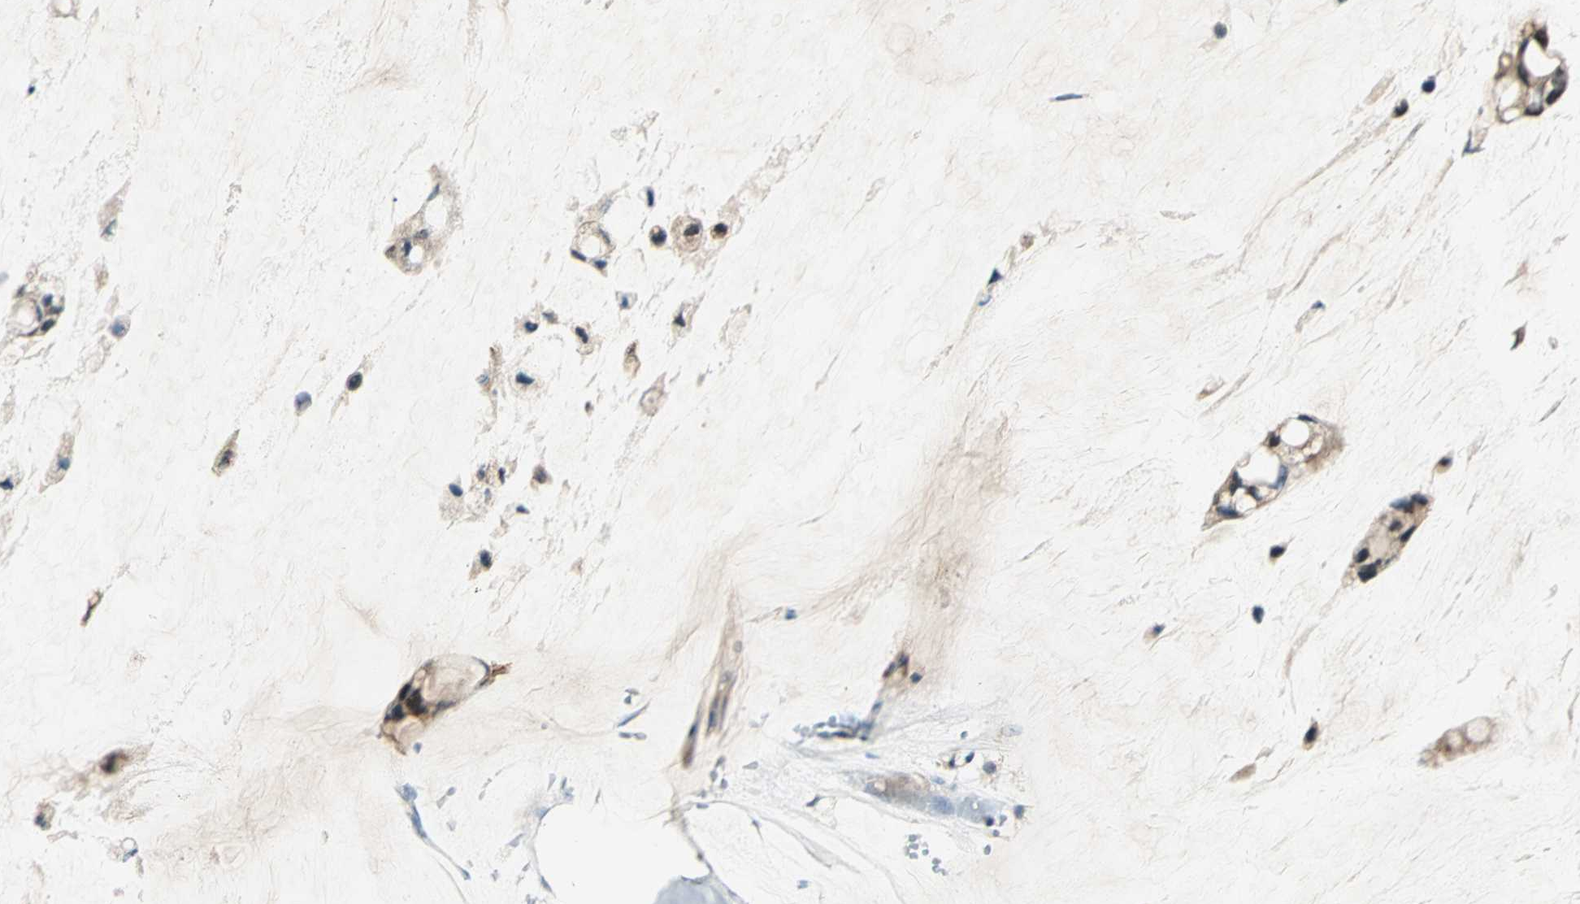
{"staining": {"intensity": "moderate", "quantity": ">75%", "location": "nuclear"}, "tissue": "ovarian cancer", "cell_type": "Tumor cells", "image_type": "cancer", "snomed": [{"axis": "morphology", "description": "Cystadenocarcinoma, mucinous, NOS"}, {"axis": "topography", "description": "Ovary"}], "caption": "Protein staining by IHC displays moderate nuclear positivity in about >75% of tumor cells in ovarian cancer (mucinous cystadenocarcinoma).", "gene": "AHSA1", "patient": {"sex": "female", "age": 39}}